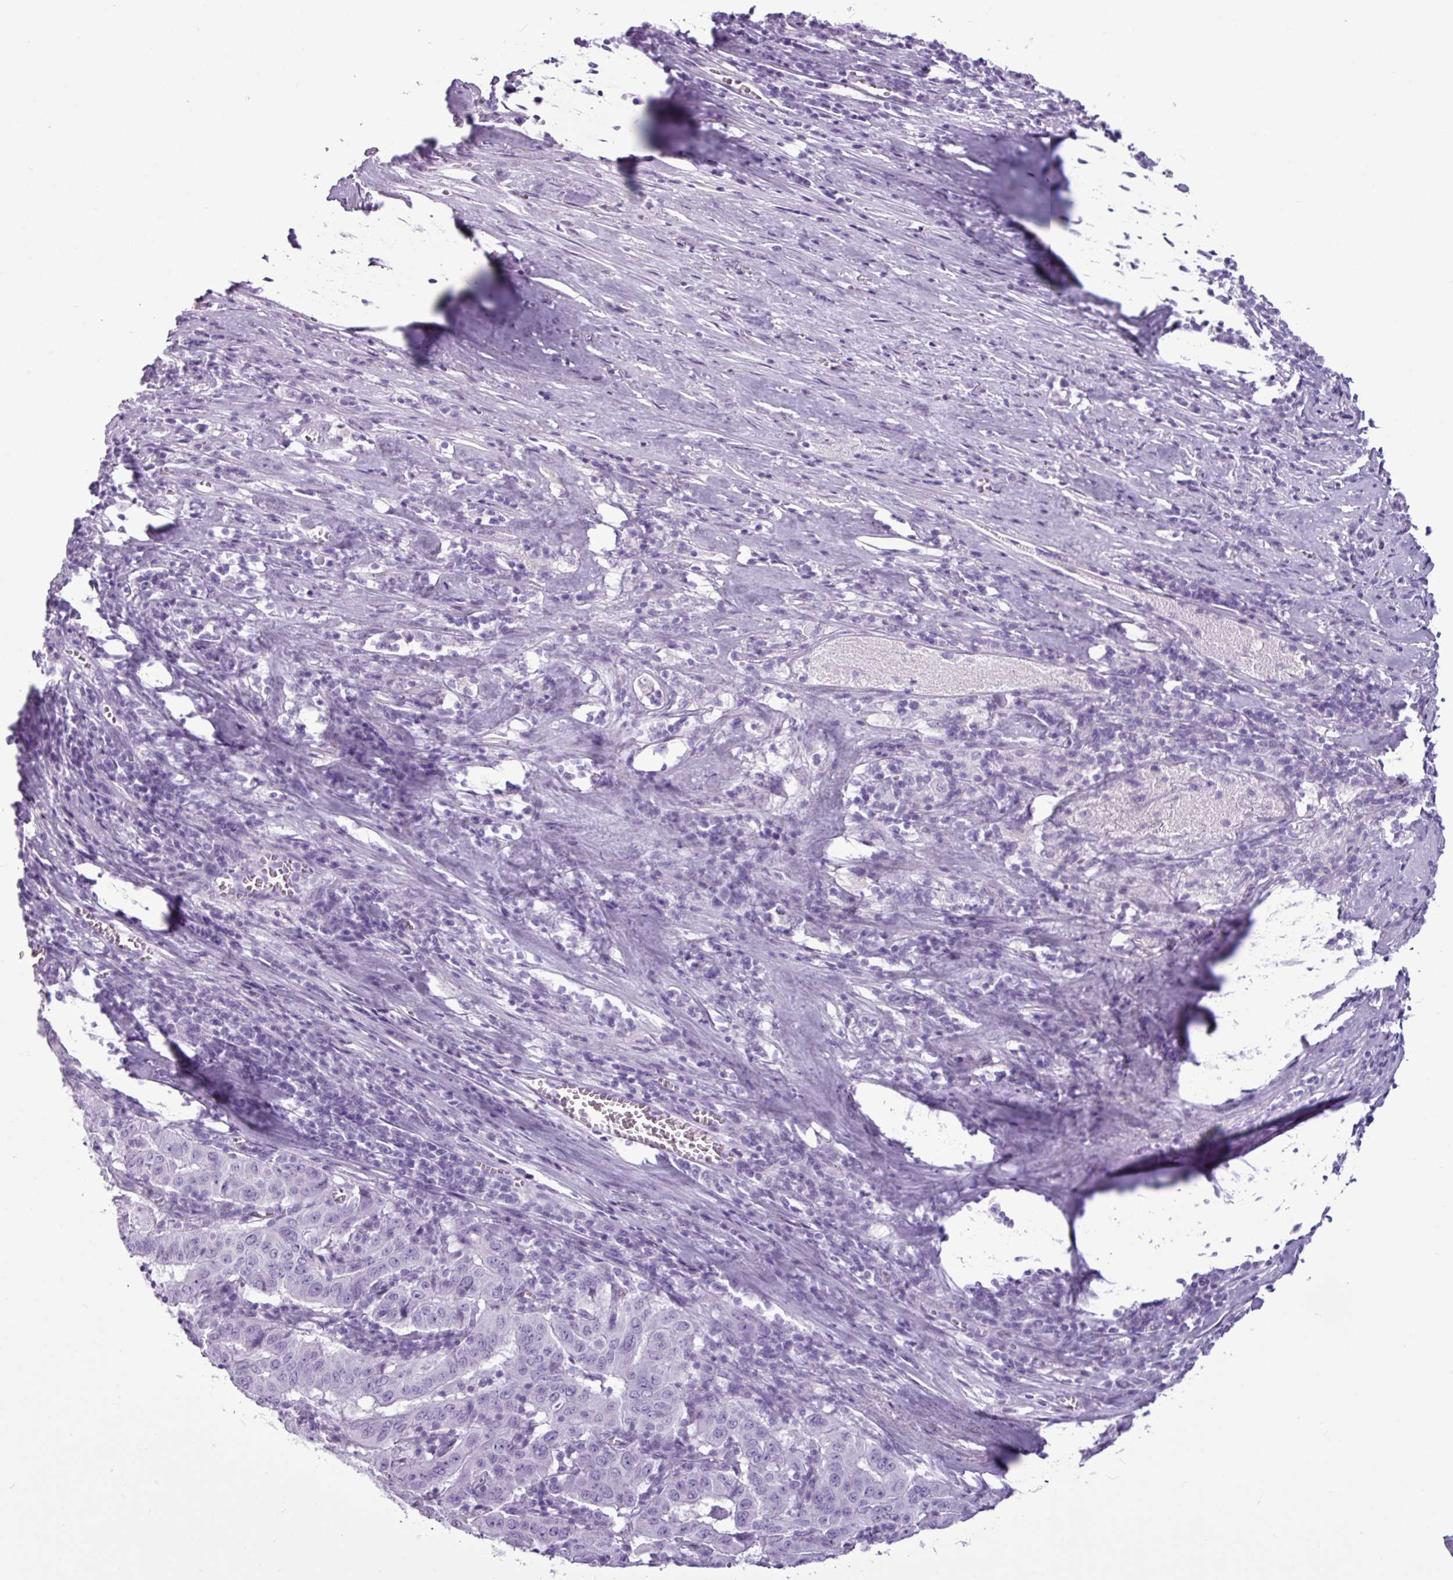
{"staining": {"intensity": "negative", "quantity": "none", "location": "none"}, "tissue": "pancreatic cancer", "cell_type": "Tumor cells", "image_type": "cancer", "snomed": [{"axis": "morphology", "description": "Adenocarcinoma, NOS"}, {"axis": "topography", "description": "Pancreas"}], "caption": "IHC photomicrograph of human pancreatic cancer stained for a protein (brown), which demonstrates no expression in tumor cells.", "gene": "AMY1B", "patient": {"sex": "male", "age": 63}}